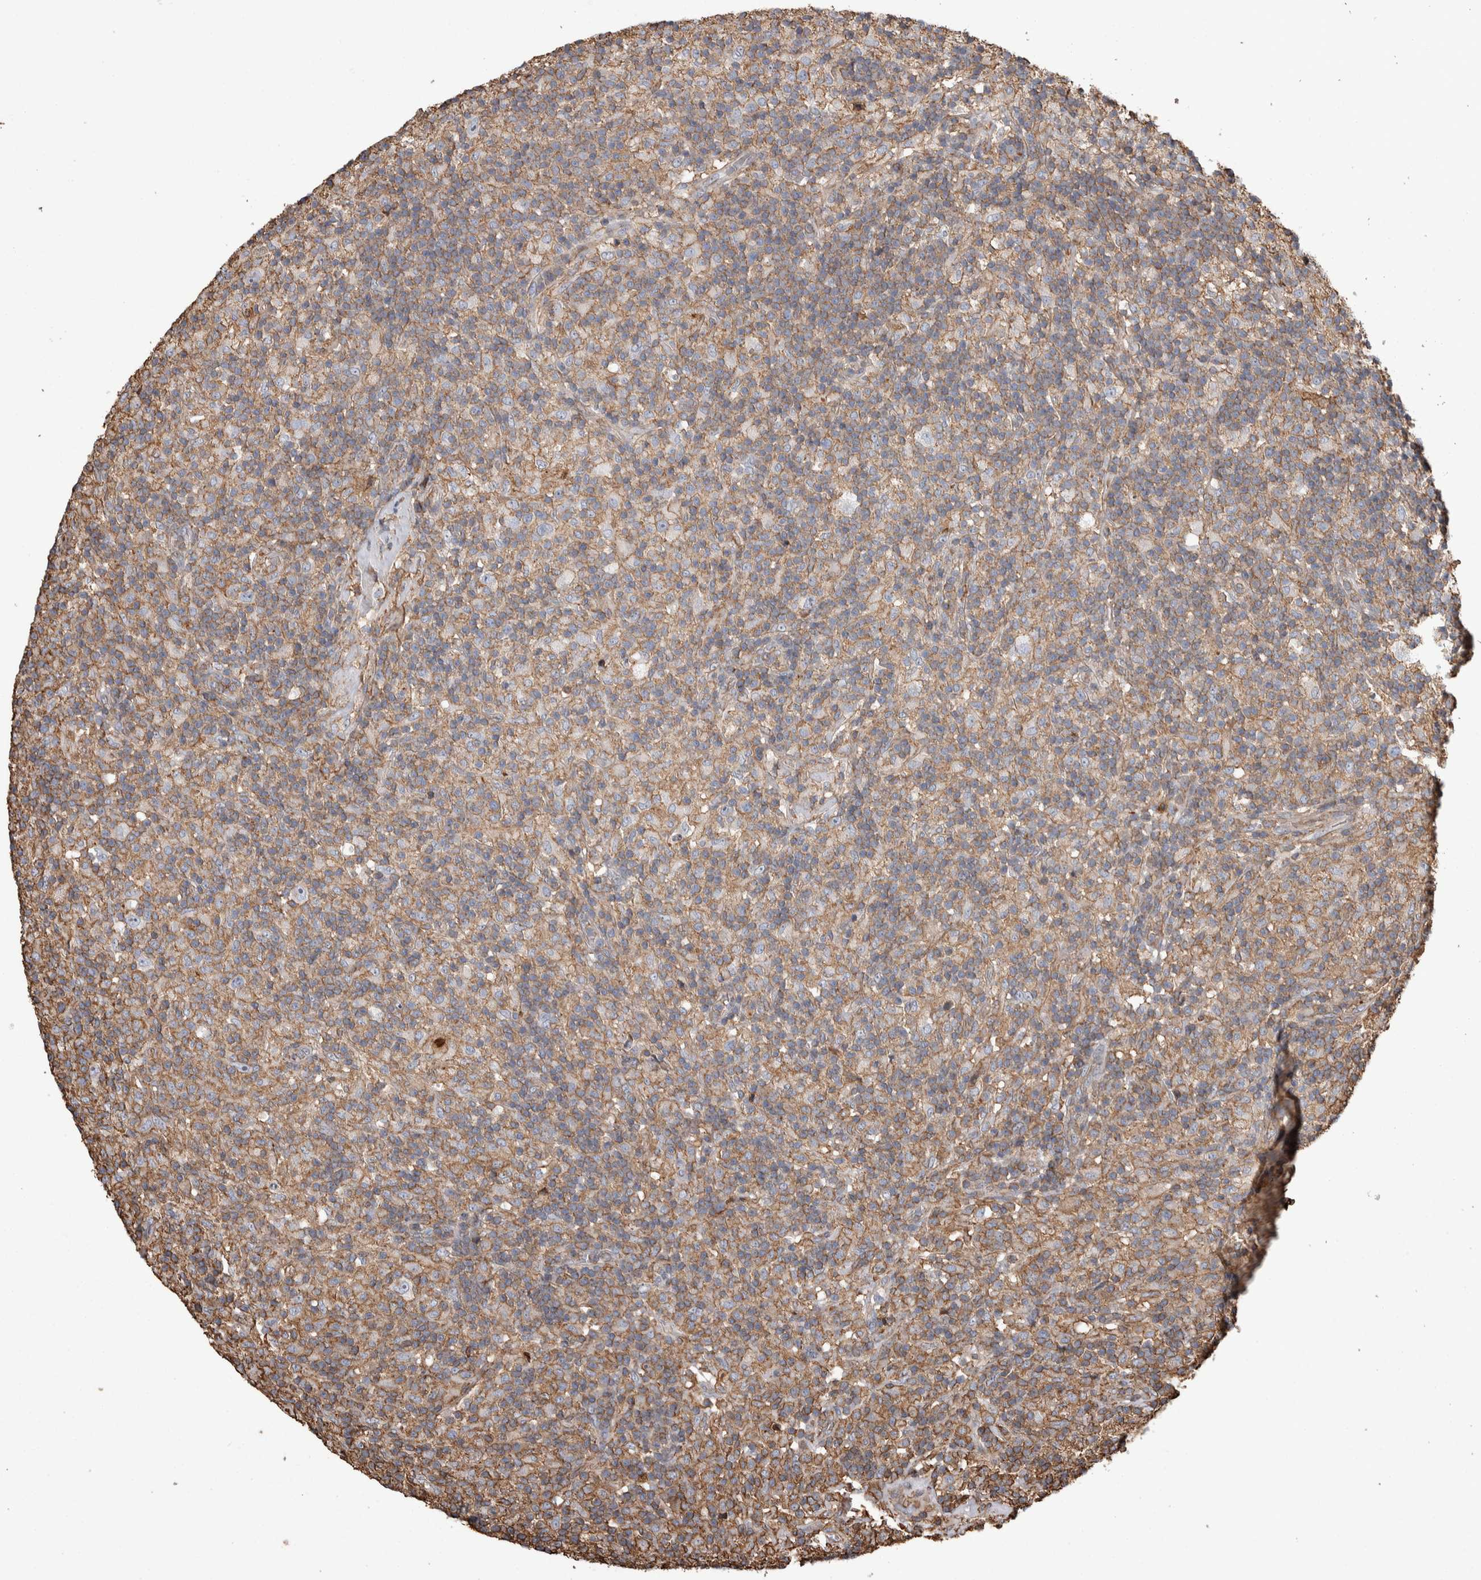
{"staining": {"intensity": "negative", "quantity": "none", "location": "none"}, "tissue": "lymphoma", "cell_type": "Tumor cells", "image_type": "cancer", "snomed": [{"axis": "morphology", "description": "Hodgkin's disease, NOS"}, {"axis": "topography", "description": "Lymph node"}], "caption": "IHC photomicrograph of neoplastic tissue: human lymphoma stained with DAB exhibits no significant protein expression in tumor cells.", "gene": "ENPP2", "patient": {"sex": "male", "age": 70}}